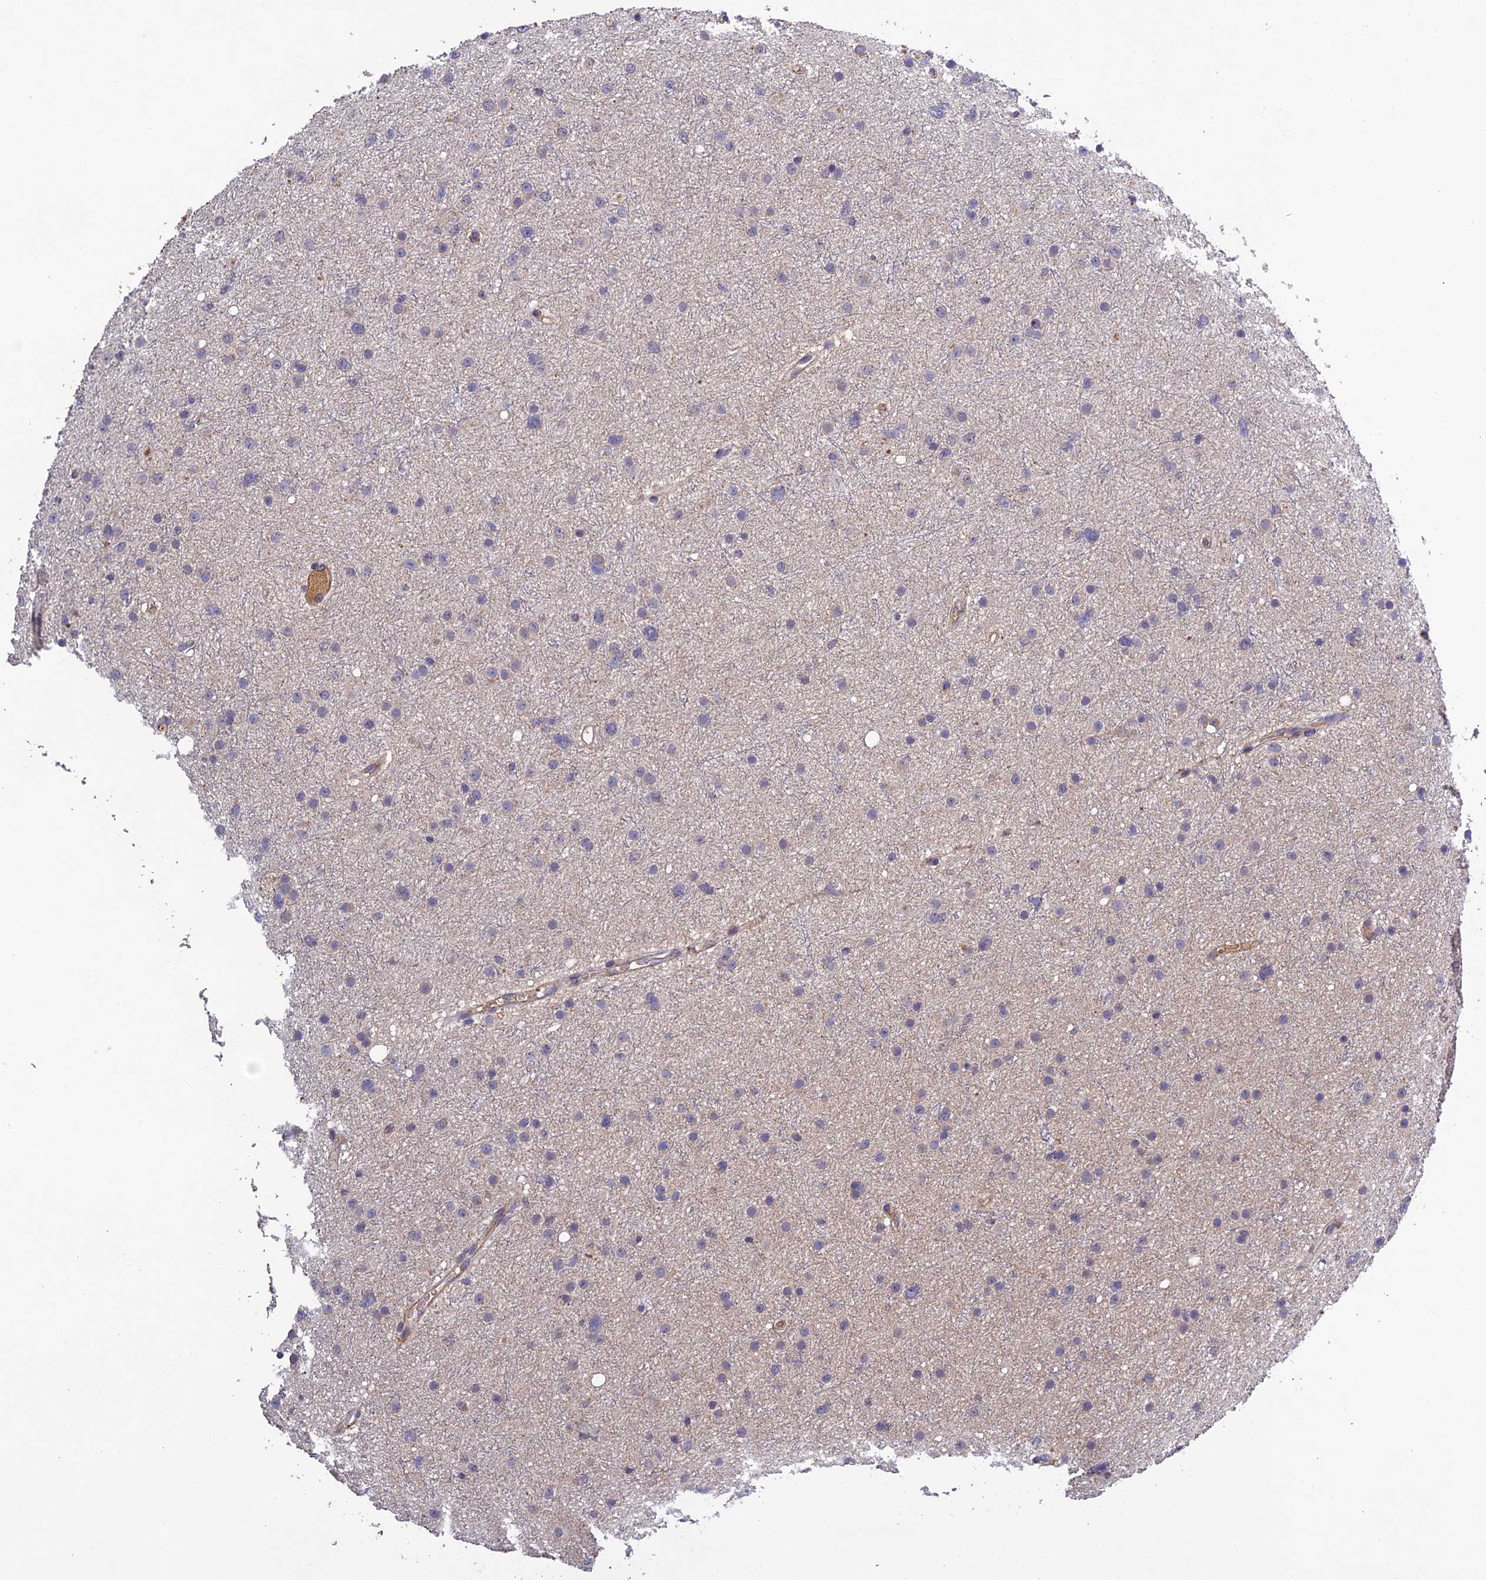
{"staining": {"intensity": "negative", "quantity": "none", "location": "none"}, "tissue": "glioma", "cell_type": "Tumor cells", "image_type": "cancer", "snomed": [{"axis": "morphology", "description": "Glioma, malignant, Low grade"}, {"axis": "topography", "description": "Cerebral cortex"}], "caption": "Tumor cells show no significant protein expression in glioma.", "gene": "SLC39A13", "patient": {"sex": "female", "age": 39}}